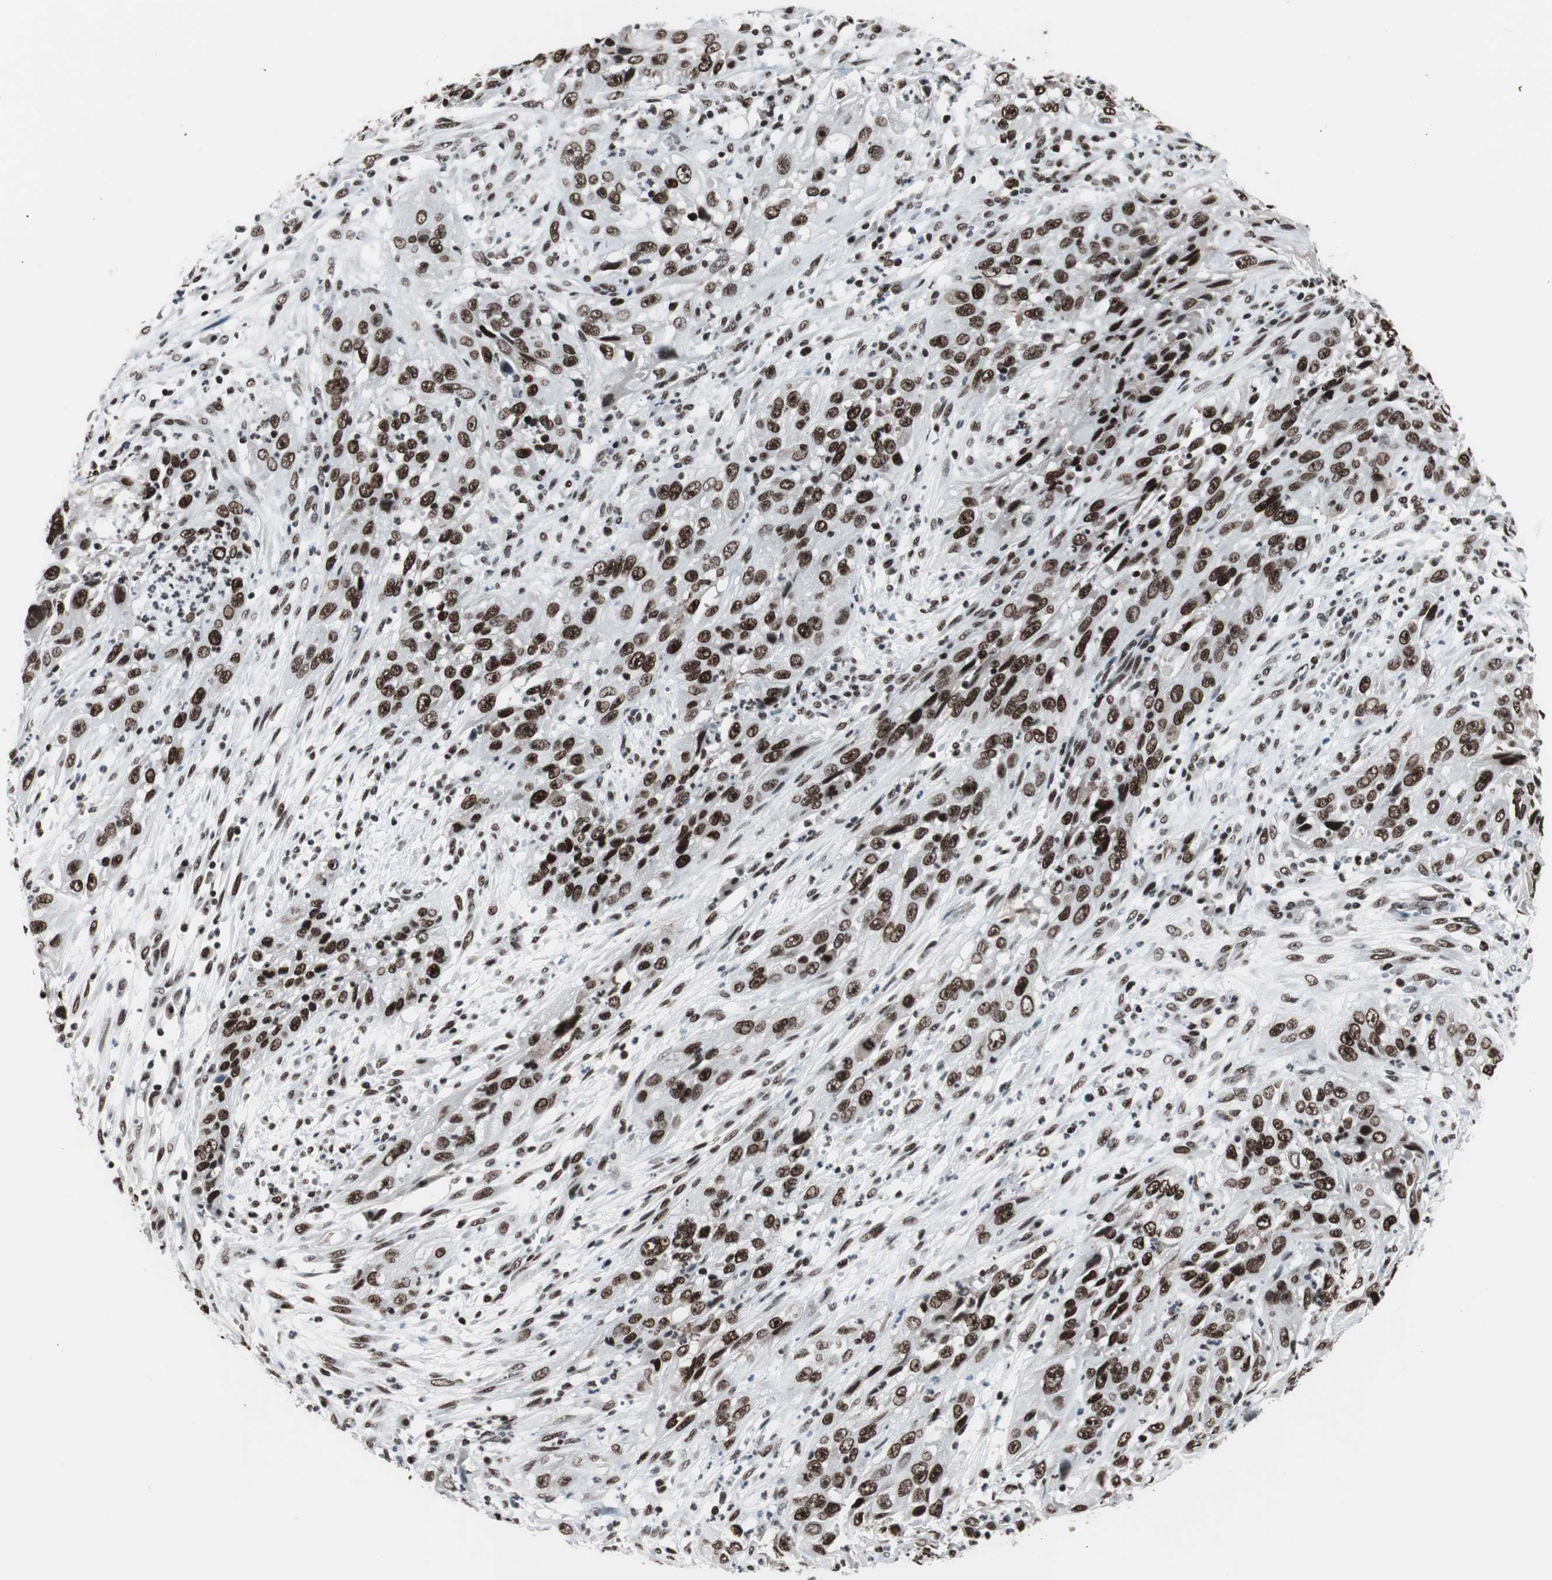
{"staining": {"intensity": "strong", "quantity": ">75%", "location": "nuclear"}, "tissue": "cervical cancer", "cell_type": "Tumor cells", "image_type": "cancer", "snomed": [{"axis": "morphology", "description": "Squamous cell carcinoma, NOS"}, {"axis": "topography", "description": "Cervix"}], "caption": "Strong nuclear positivity is identified in about >75% of tumor cells in cervical squamous cell carcinoma.", "gene": "XRCC1", "patient": {"sex": "female", "age": 32}}